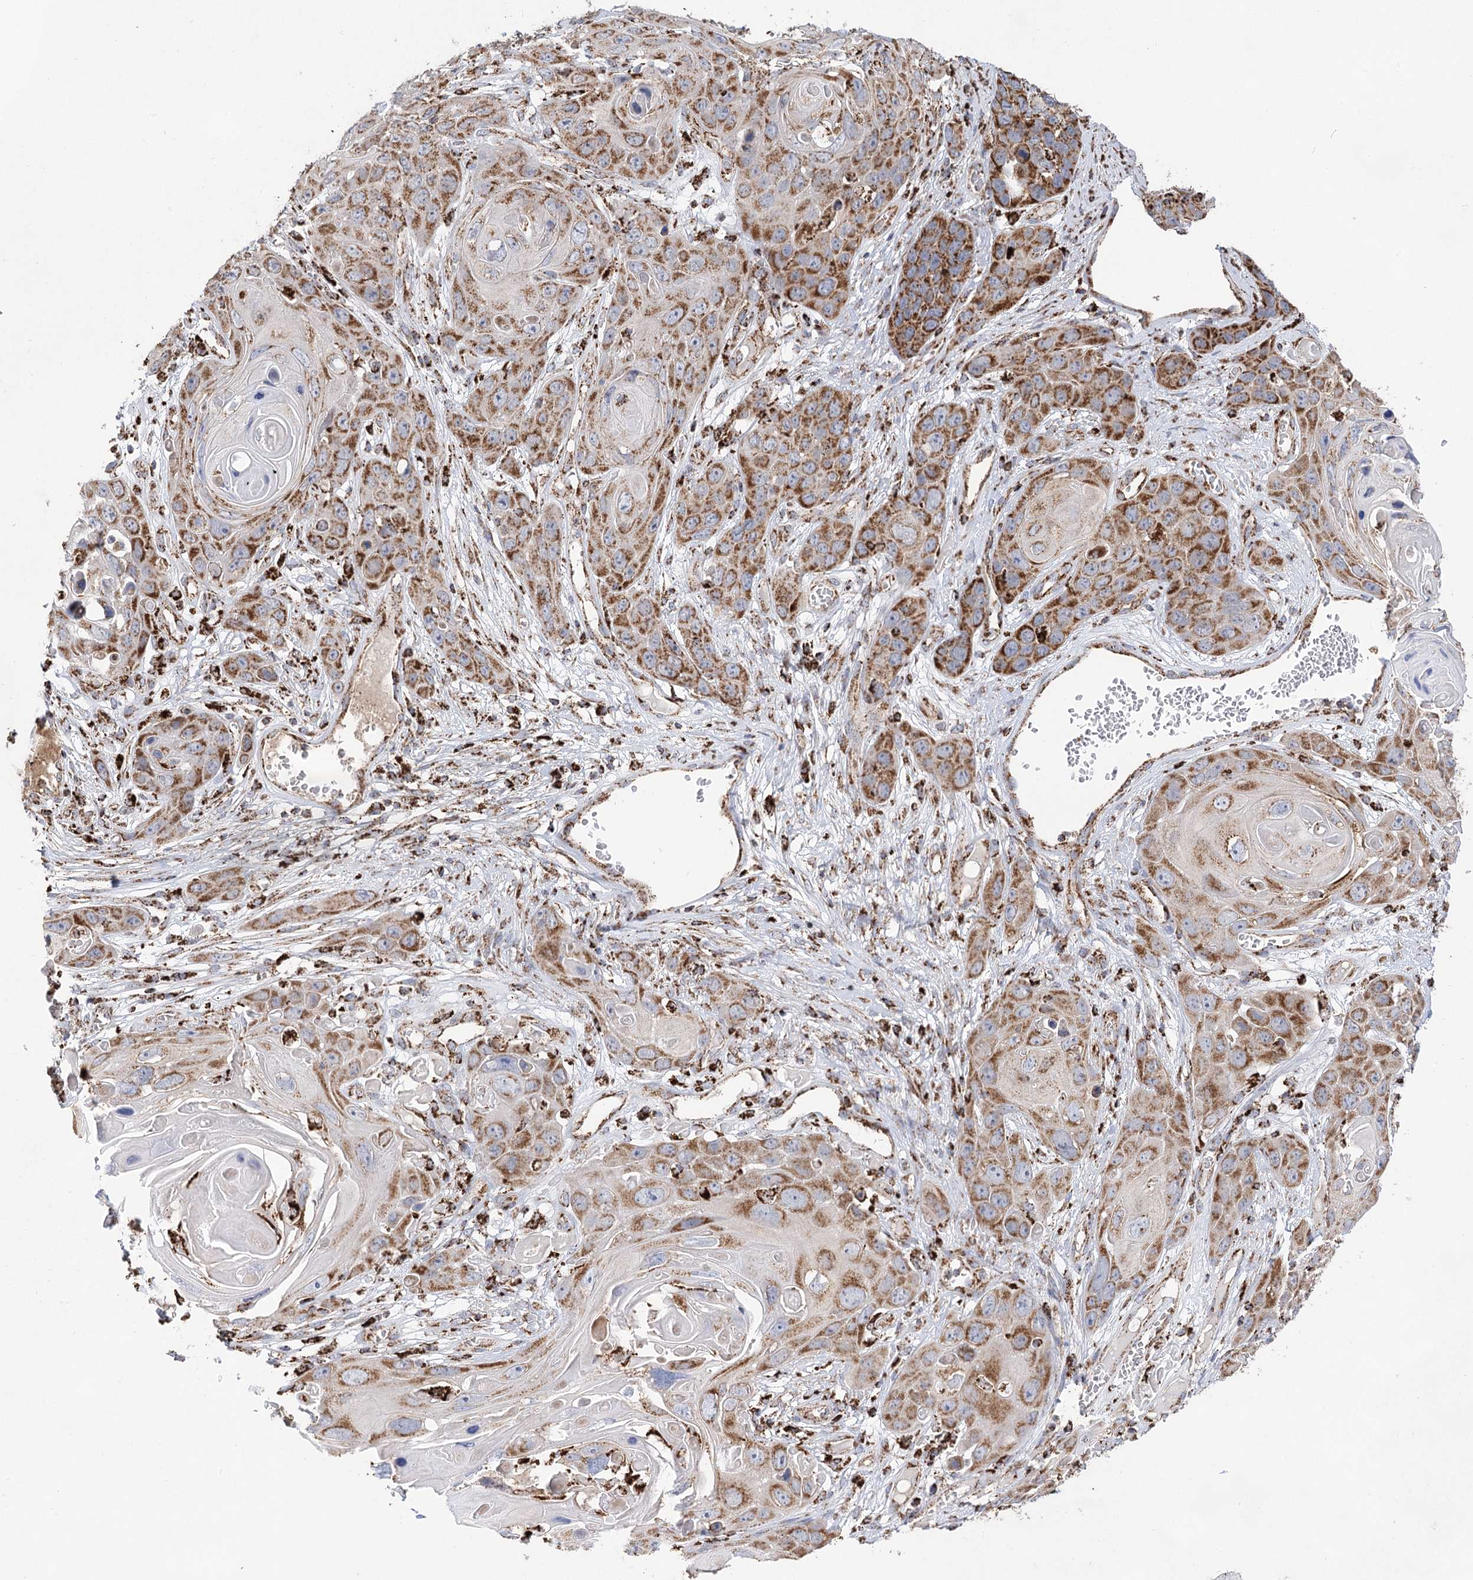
{"staining": {"intensity": "strong", "quantity": ">75%", "location": "cytoplasmic/membranous"}, "tissue": "skin cancer", "cell_type": "Tumor cells", "image_type": "cancer", "snomed": [{"axis": "morphology", "description": "Squamous cell carcinoma, NOS"}, {"axis": "topography", "description": "Skin"}], "caption": "Skin squamous cell carcinoma was stained to show a protein in brown. There is high levels of strong cytoplasmic/membranous positivity in about >75% of tumor cells. (DAB (3,3'-diaminobenzidine) IHC with brightfield microscopy, high magnification).", "gene": "NADK2", "patient": {"sex": "male", "age": 55}}